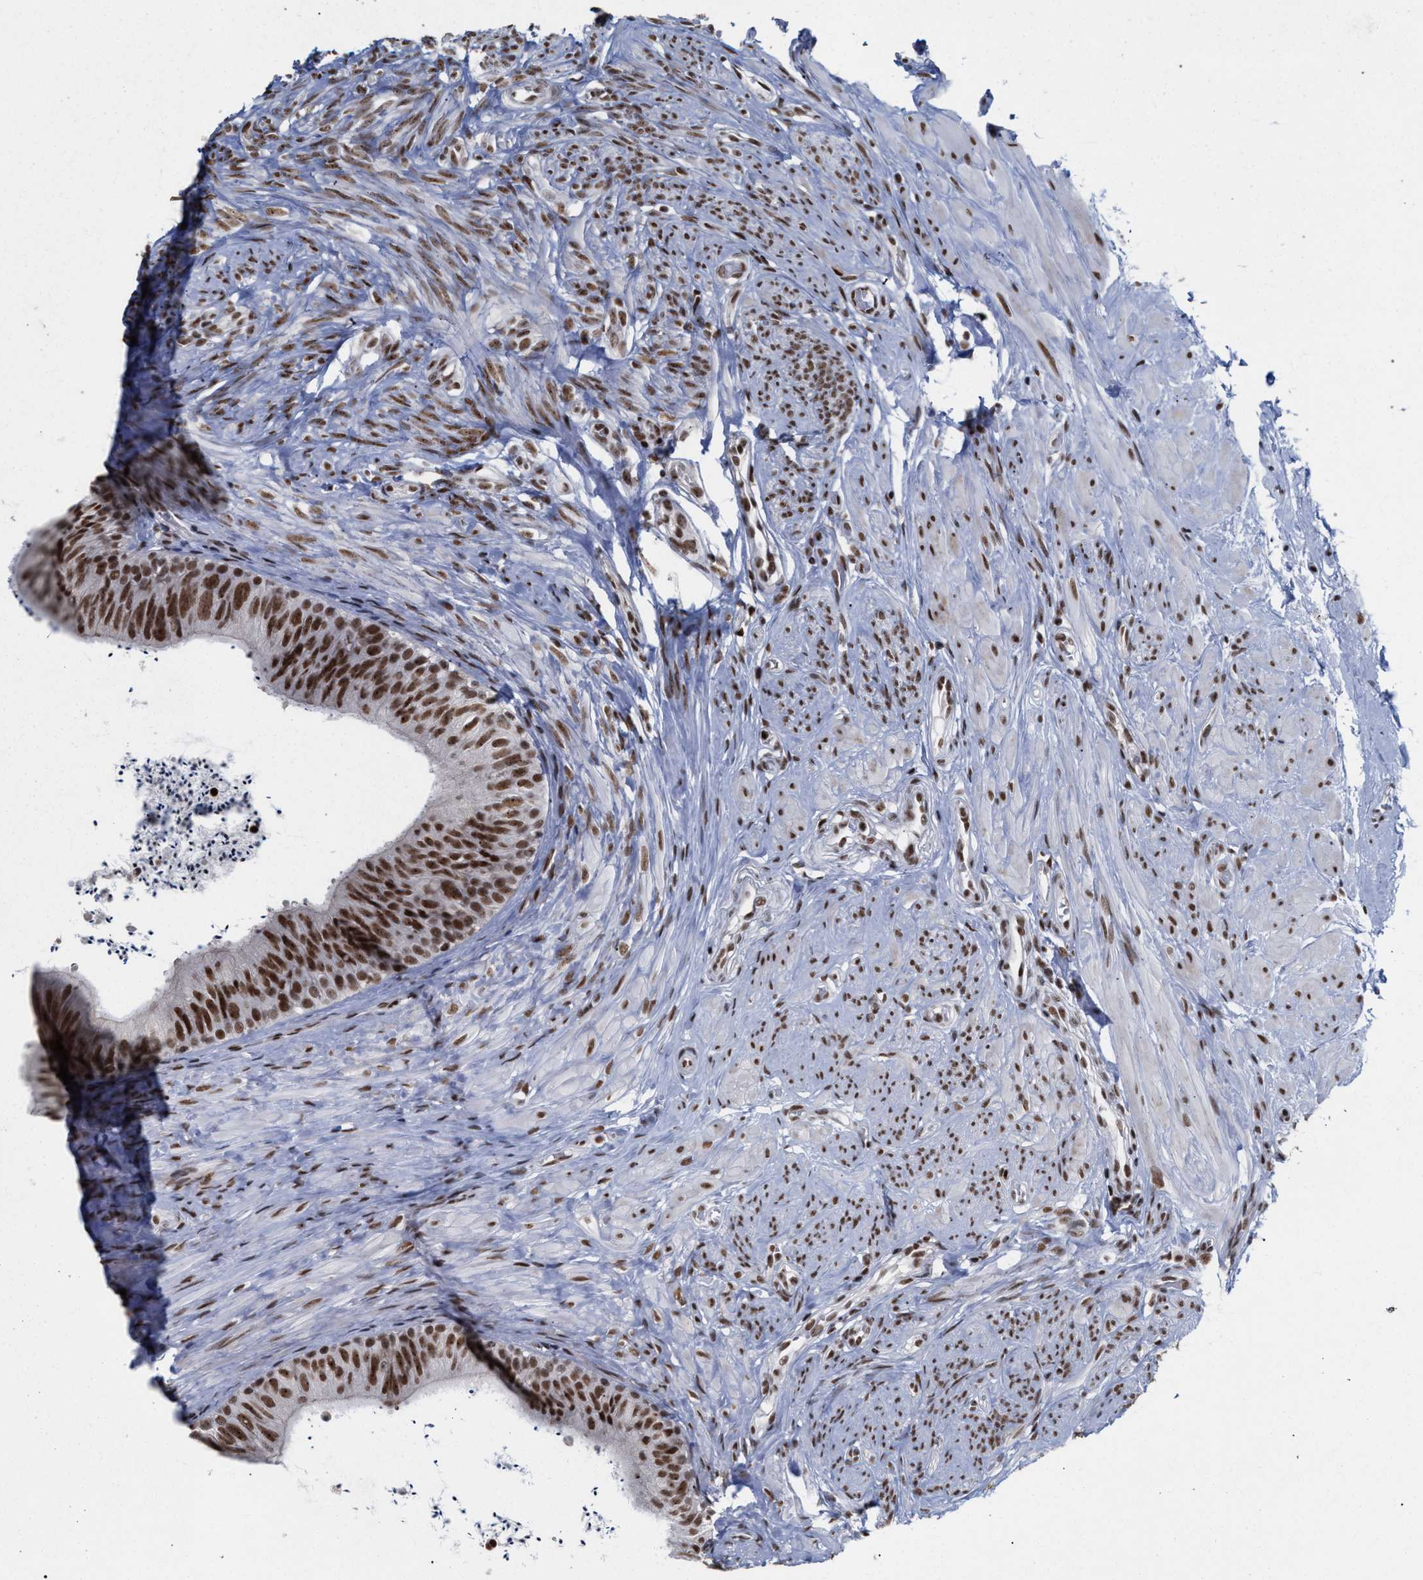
{"staining": {"intensity": "strong", "quantity": ">75%", "location": "nuclear"}, "tissue": "epididymis", "cell_type": "Glandular cells", "image_type": "normal", "snomed": [{"axis": "morphology", "description": "Normal tissue, NOS"}, {"axis": "topography", "description": "Epididymis"}], "caption": "Strong nuclear expression is present in about >75% of glandular cells in normal epididymis. Ihc stains the protein of interest in brown and the nuclei are stained blue.", "gene": "SCAF4", "patient": {"sex": "male", "age": 56}}